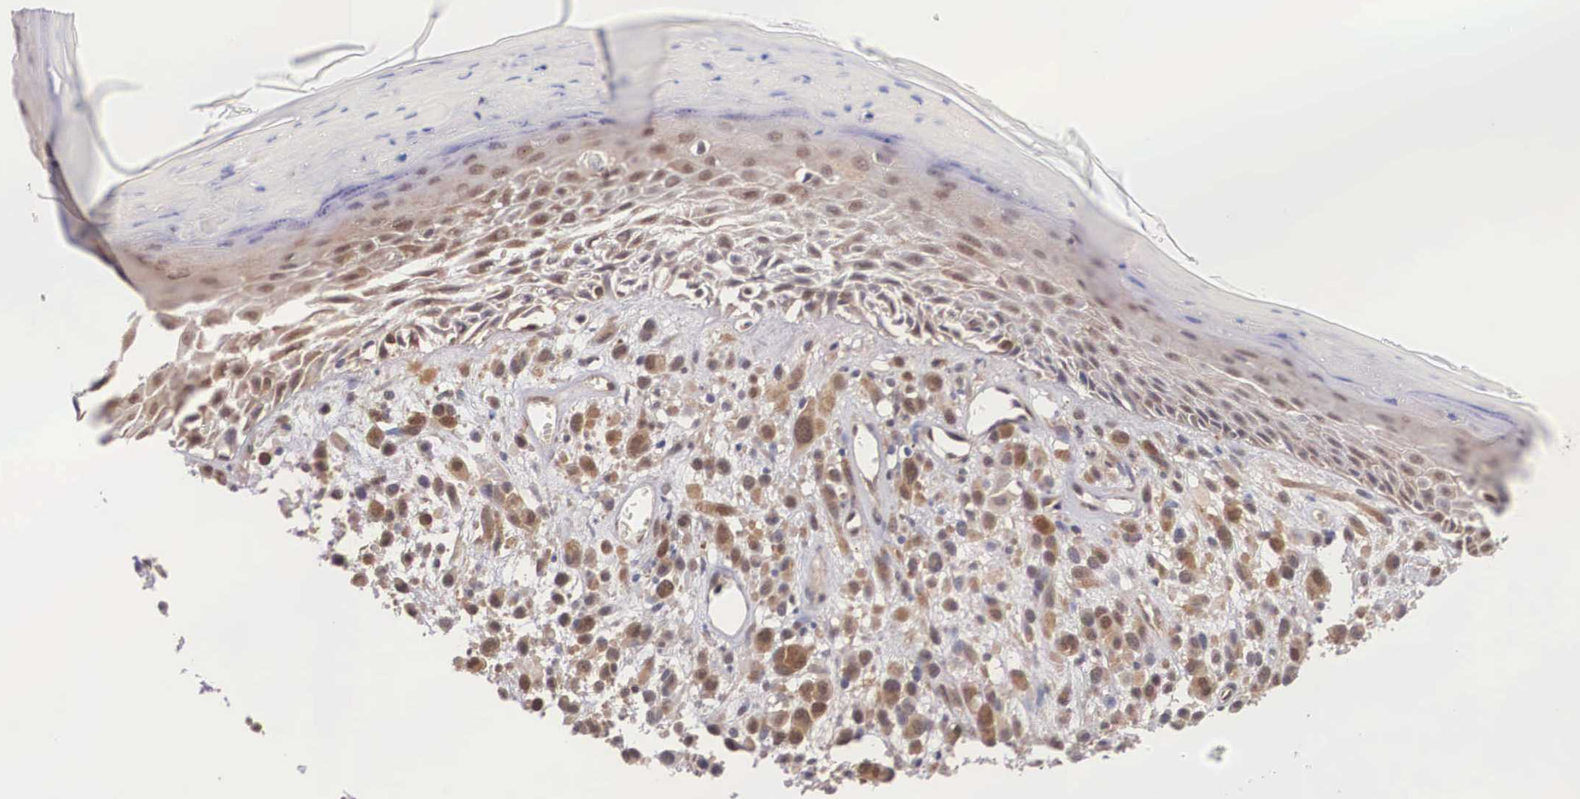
{"staining": {"intensity": "moderate", "quantity": ">75%", "location": "cytoplasmic/membranous"}, "tissue": "melanoma", "cell_type": "Tumor cells", "image_type": "cancer", "snomed": [{"axis": "morphology", "description": "Malignant melanoma, NOS"}, {"axis": "topography", "description": "Skin"}], "caption": "Malignant melanoma tissue displays moderate cytoplasmic/membranous staining in approximately >75% of tumor cells, visualized by immunohistochemistry.", "gene": "IGBP1", "patient": {"sex": "male", "age": 51}}